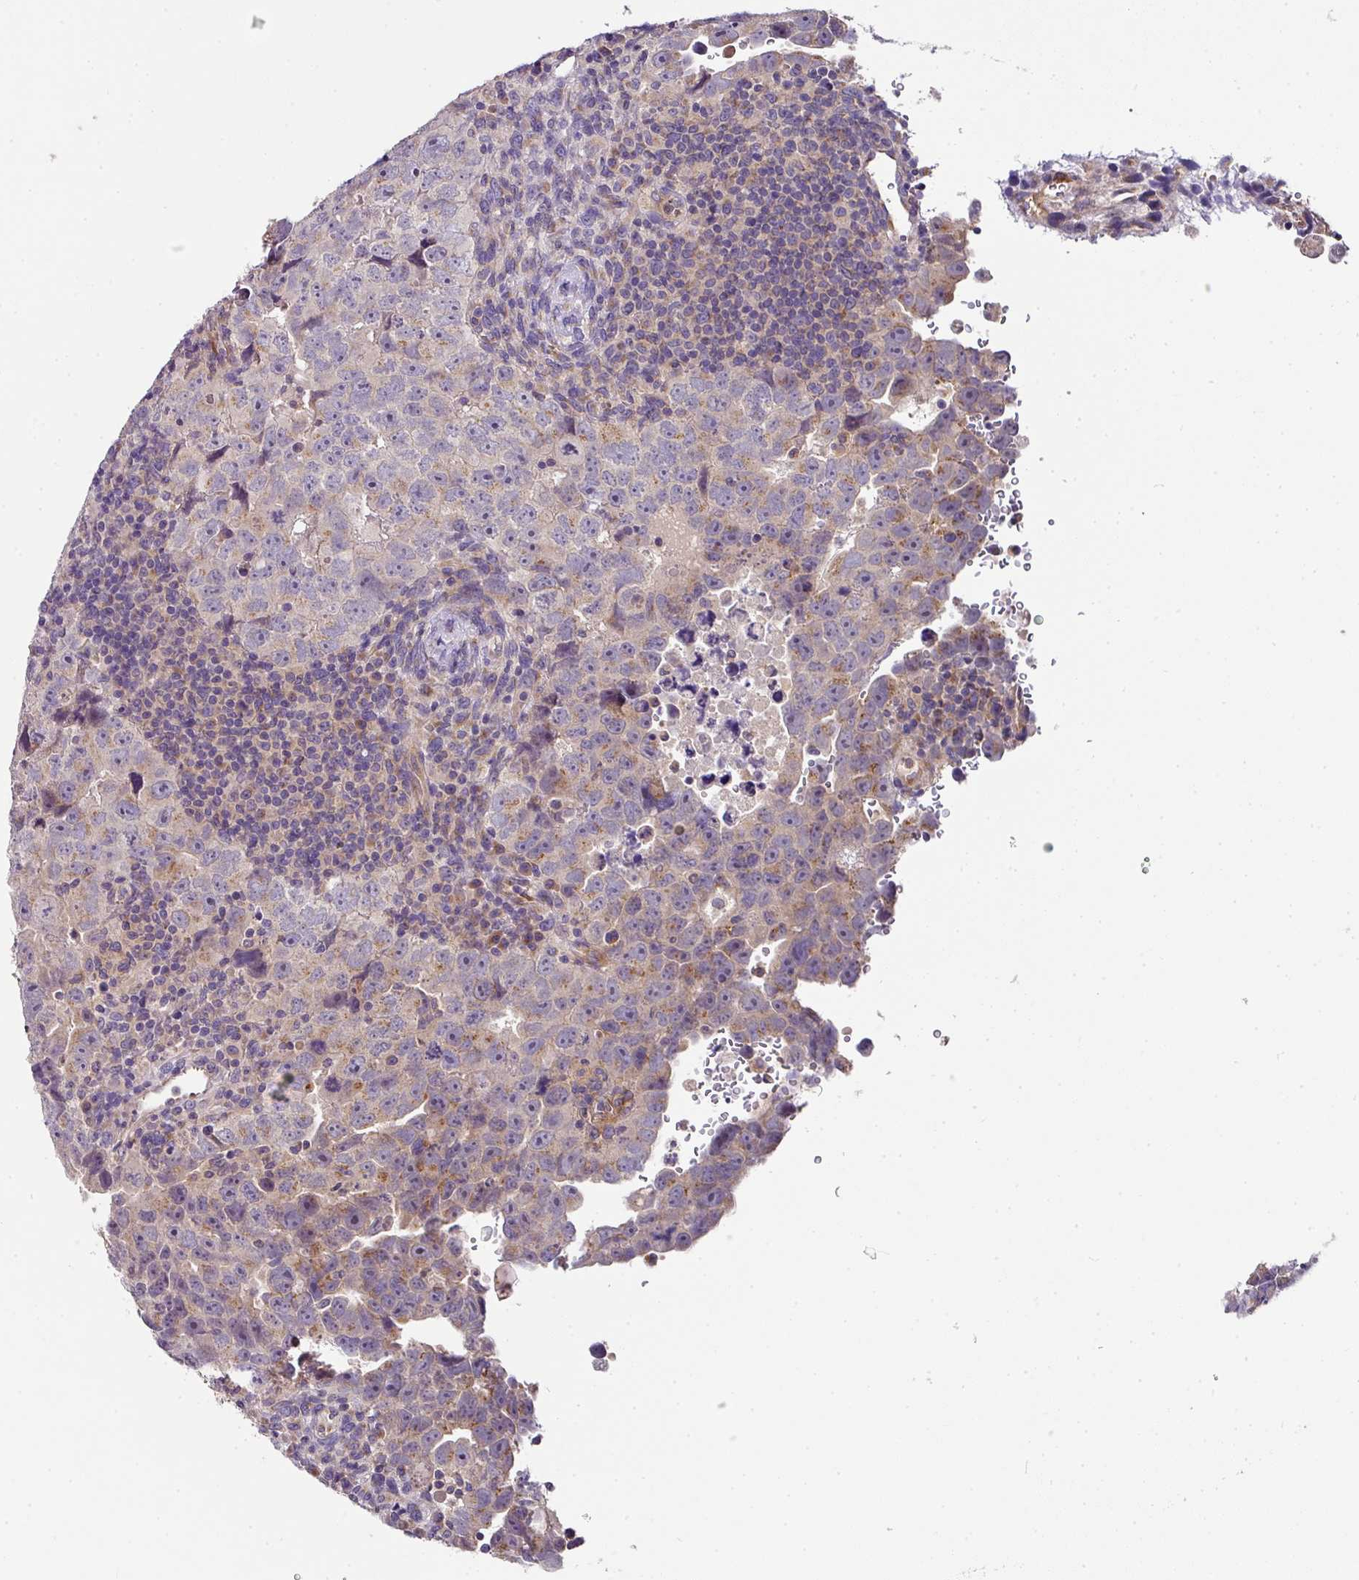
{"staining": {"intensity": "moderate", "quantity": "<25%", "location": "cytoplasmic/membranous"}, "tissue": "testis cancer", "cell_type": "Tumor cells", "image_type": "cancer", "snomed": [{"axis": "morphology", "description": "Carcinoma, Embryonal, NOS"}, {"axis": "topography", "description": "Testis"}], "caption": "Immunohistochemical staining of embryonal carcinoma (testis) reveals low levels of moderate cytoplasmic/membranous expression in approximately <25% of tumor cells.", "gene": "SKIC2", "patient": {"sex": "male", "age": 24}}